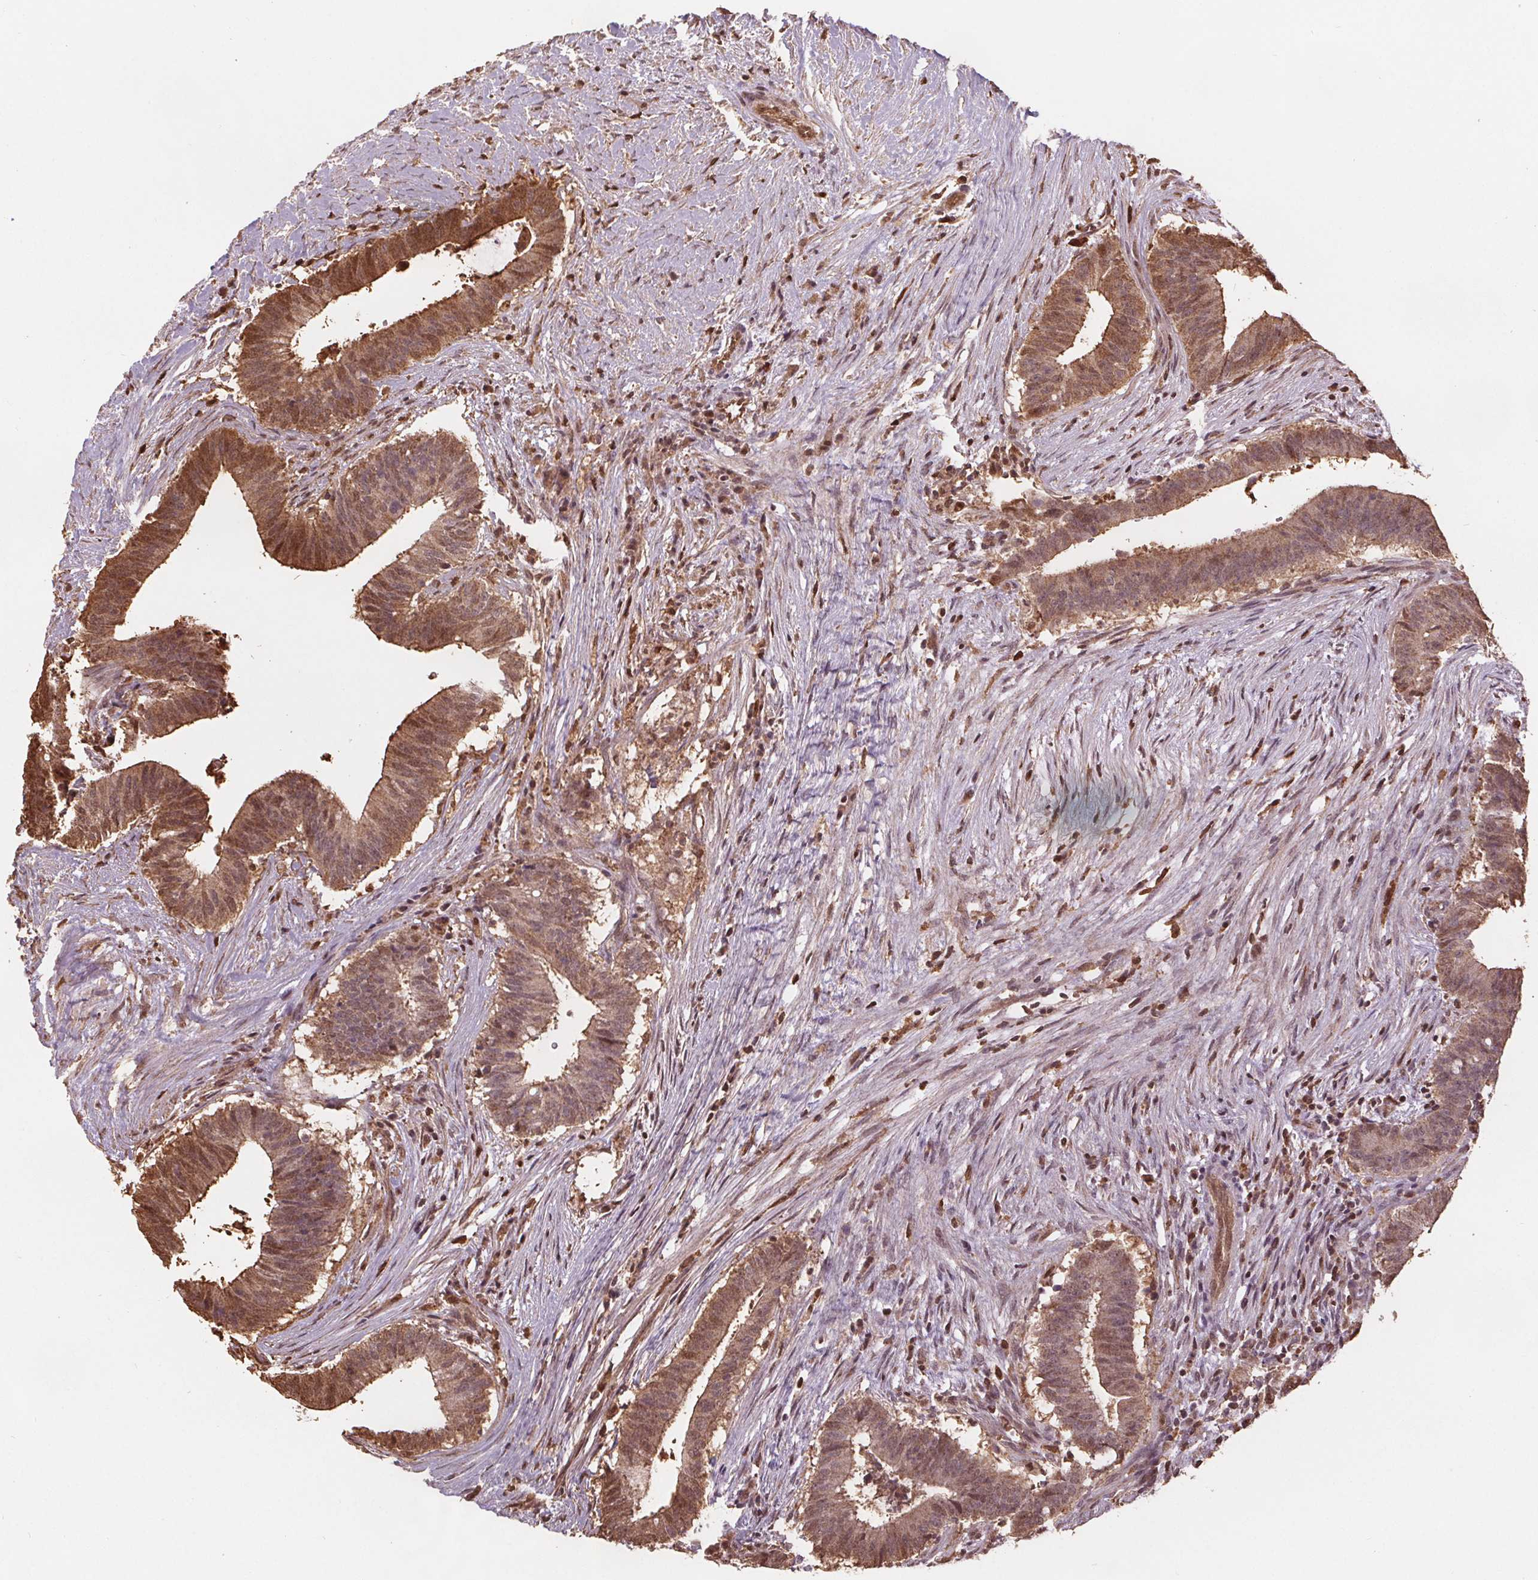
{"staining": {"intensity": "moderate", "quantity": ">75%", "location": "cytoplasmic/membranous,nuclear"}, "tissue": "colorectal cancer", "cell_type": "Tumor cells", "image_type": "cancer", "snomed": [{"axis": "morphology", "description": "Adenocarcinoma, NOS"}, {"axis": "topography", "description": "Colon"}], "caption": "Protein analysis of colorectal adenocarcinoma tissue demonstrates moderate cytoplasmic/membranous and nuclear expression in approximately >75% of tumor cells.", "gene": "ENO1", "patient": {"sex": "female", "age": 43}}